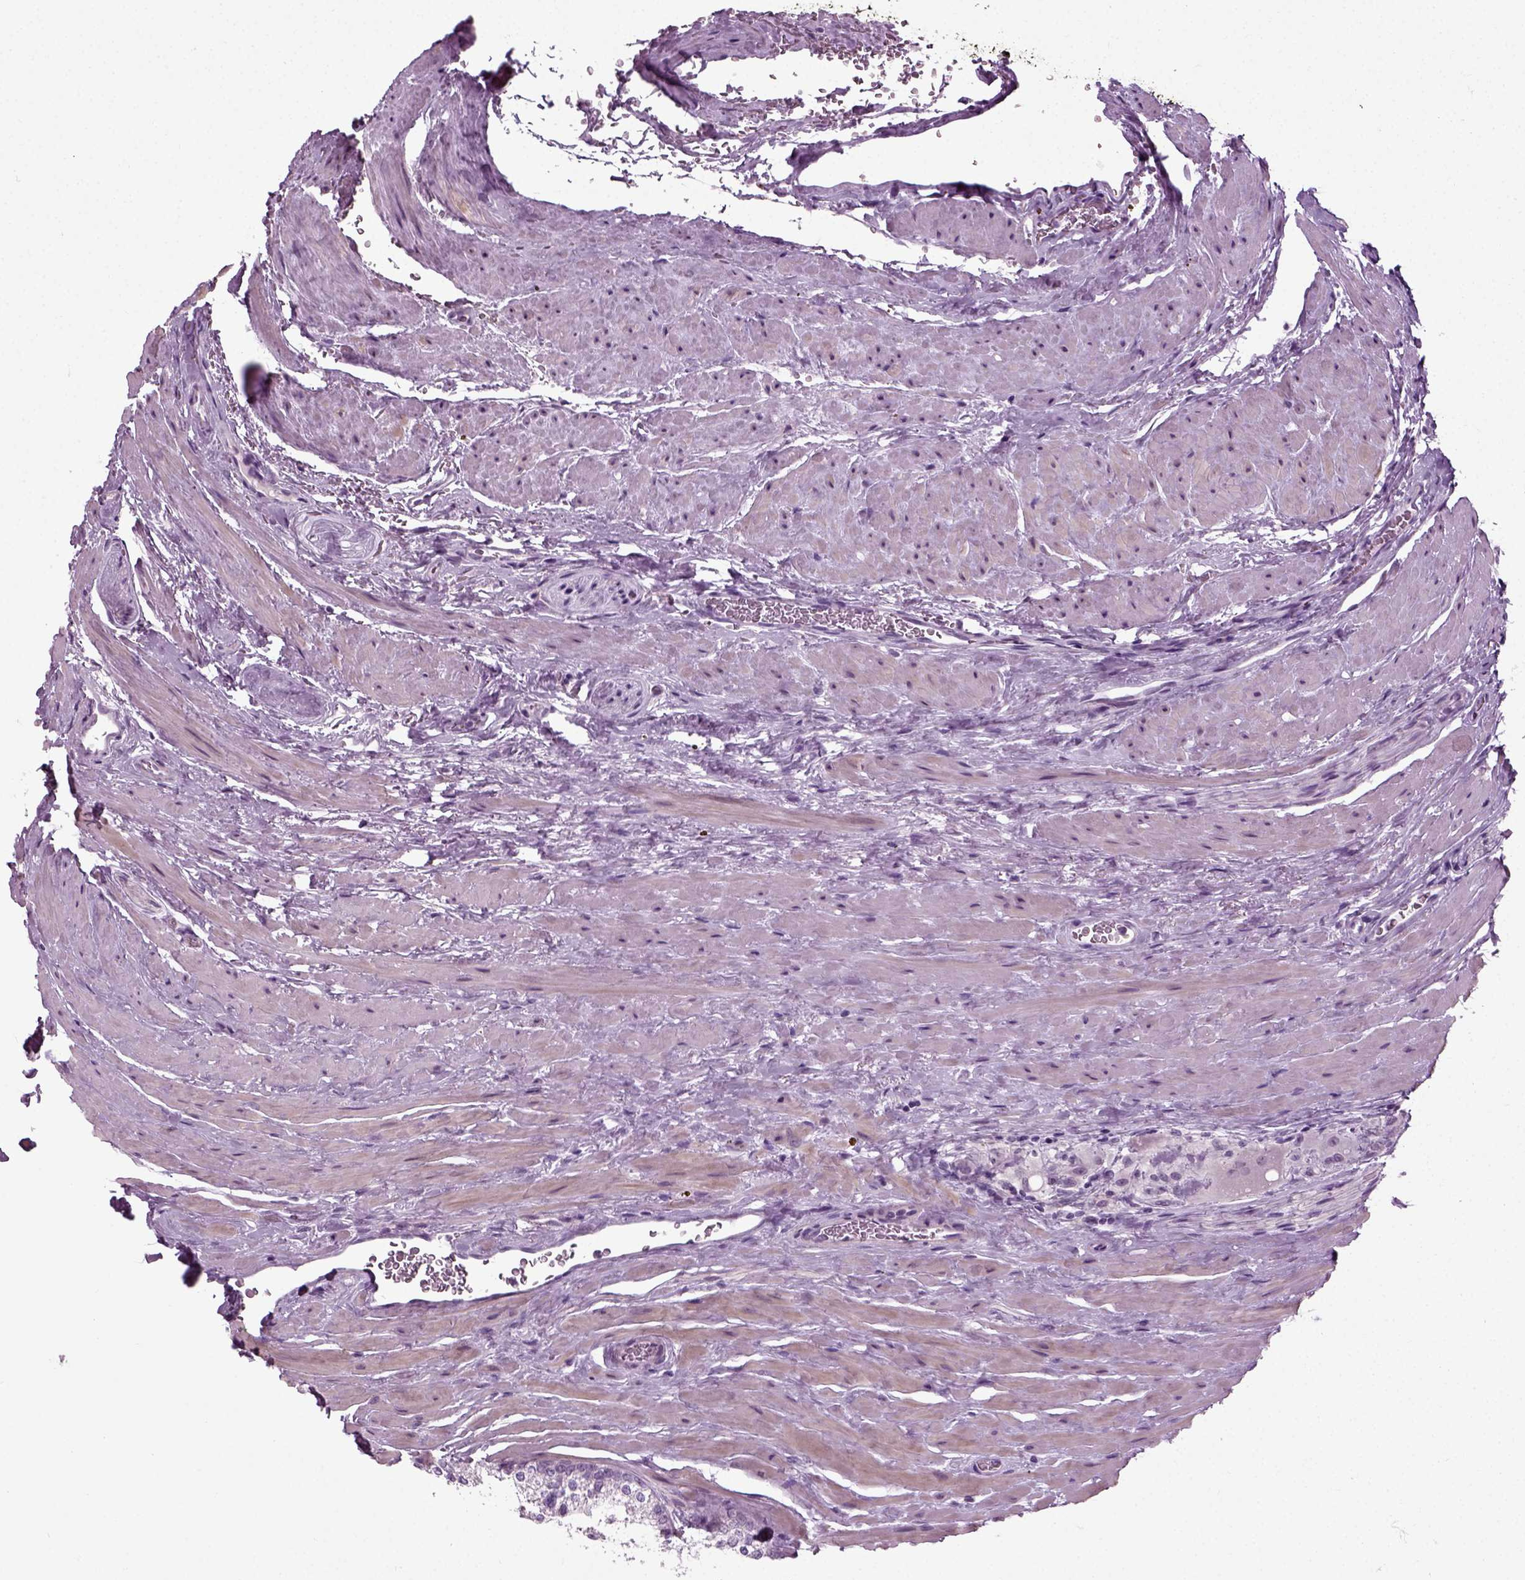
{"staining": {"intensity": "negative", "quantity": "none", "location": "none"}, "tissue": "prostate cancer", "cell_type": "Tumor cells", "image_type": "cancer", "snomed": [{"axis": "morphology", "description": "Adenocarcinoma, NOS"}, {"axis": "morphology", "description": "Adenocarcinoma, High grade"}, {"axis": "topography", "description": "Prostate"}], "caption": "DAB immunohistochemical staining of human adenocarcinoma (high-grade) (prostate) exhibits no significant expression in tumor cells.", "gene": "ZC2HC1C", "patient": {"sex": "male", "age": 62}}